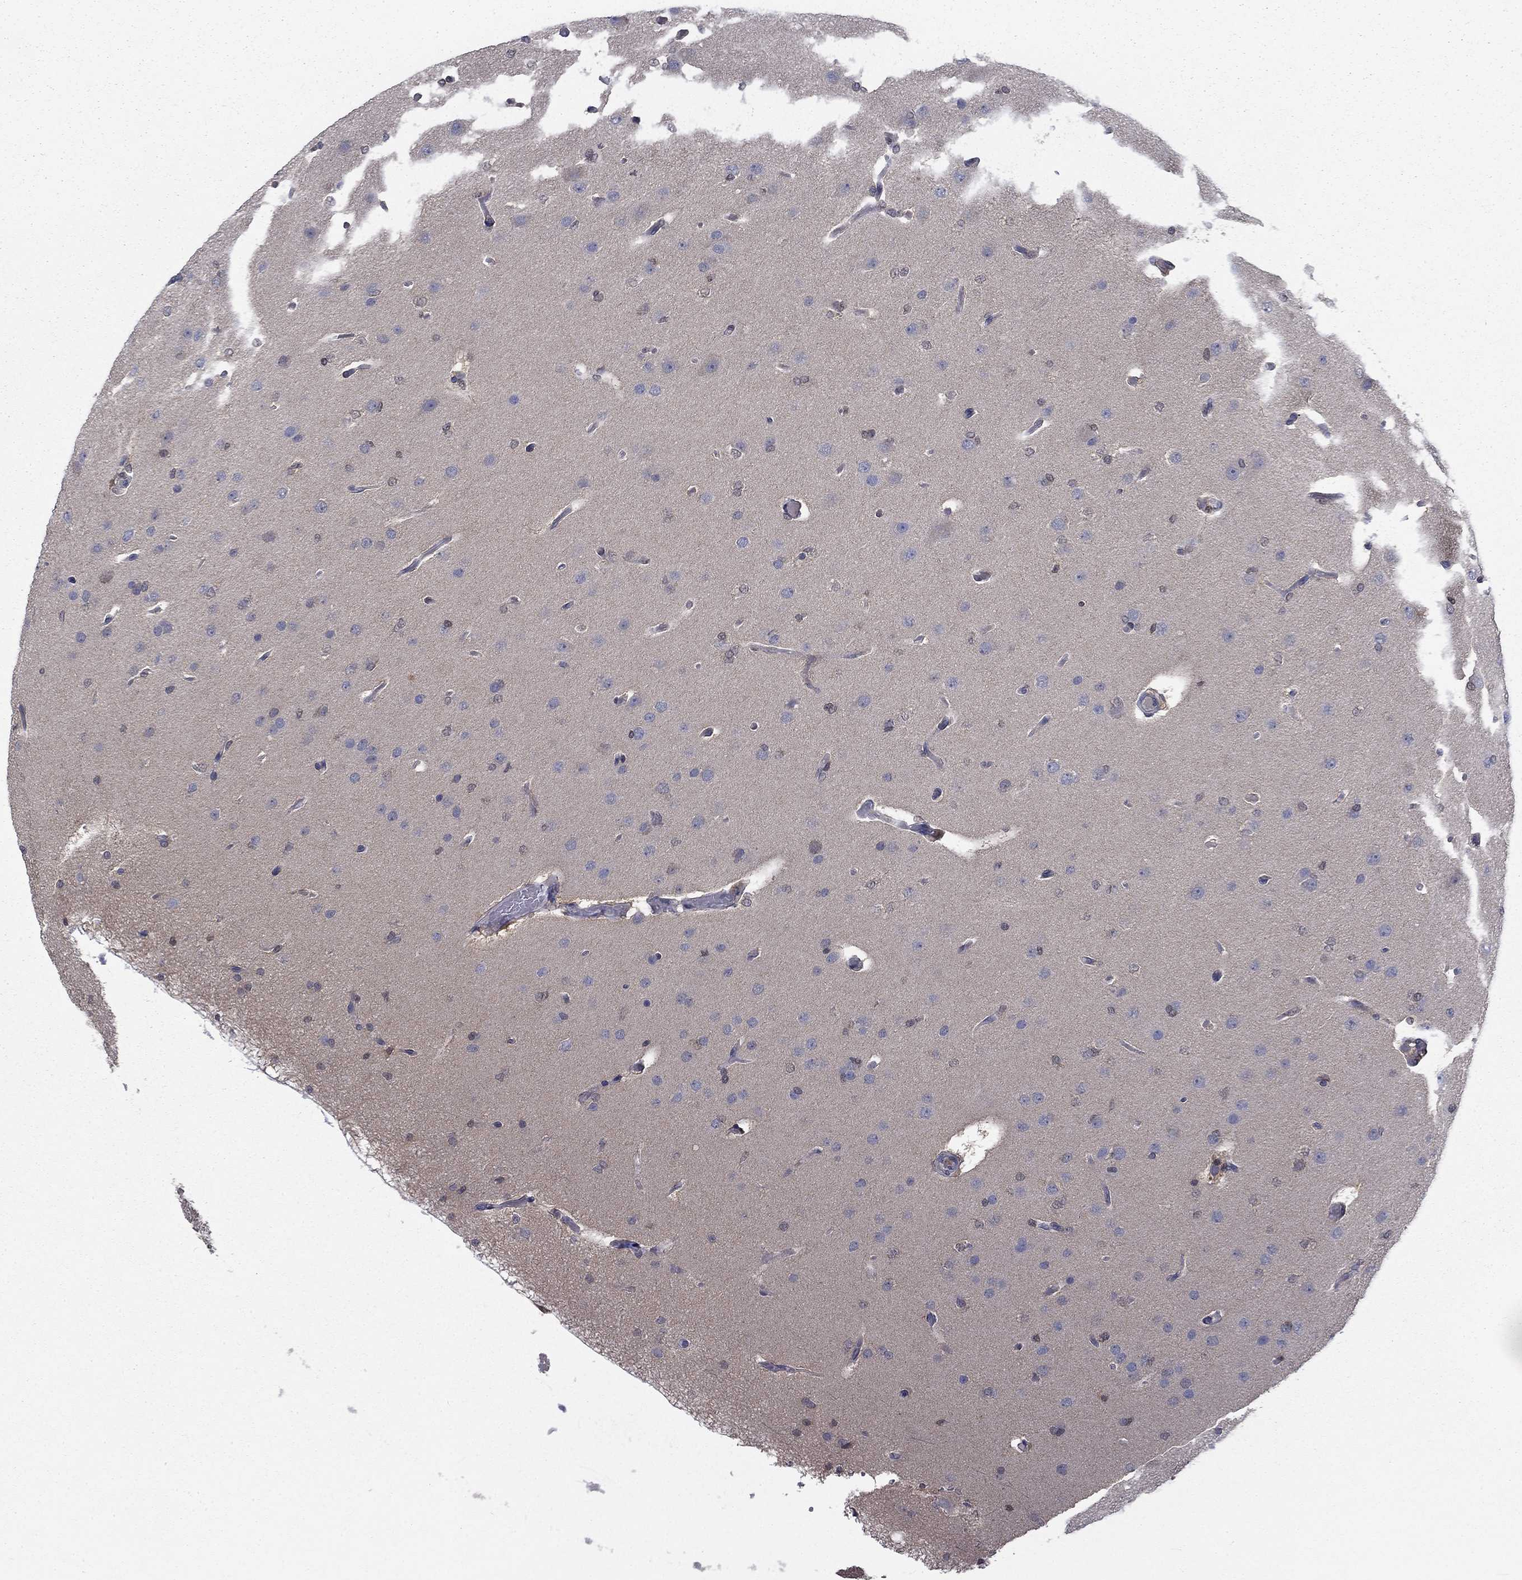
{"staining": {"intensity": "negative", "quantity": "none", "location": "none"}, "tissue": "glioma", "cell_type": "Tumor cells", "image_type": "cancer", "snomed": [{"axis": "morphology", "description": "Glioma, malignant, Low grade"}, {"axis": "topography", "description": "Brain"}], "caption": "The histopathology image shows no significant positivity in tumor cells of malignant low-grade glioma.", "gene": "NIT2", "patient": {"sex": "male", "age": 41}}